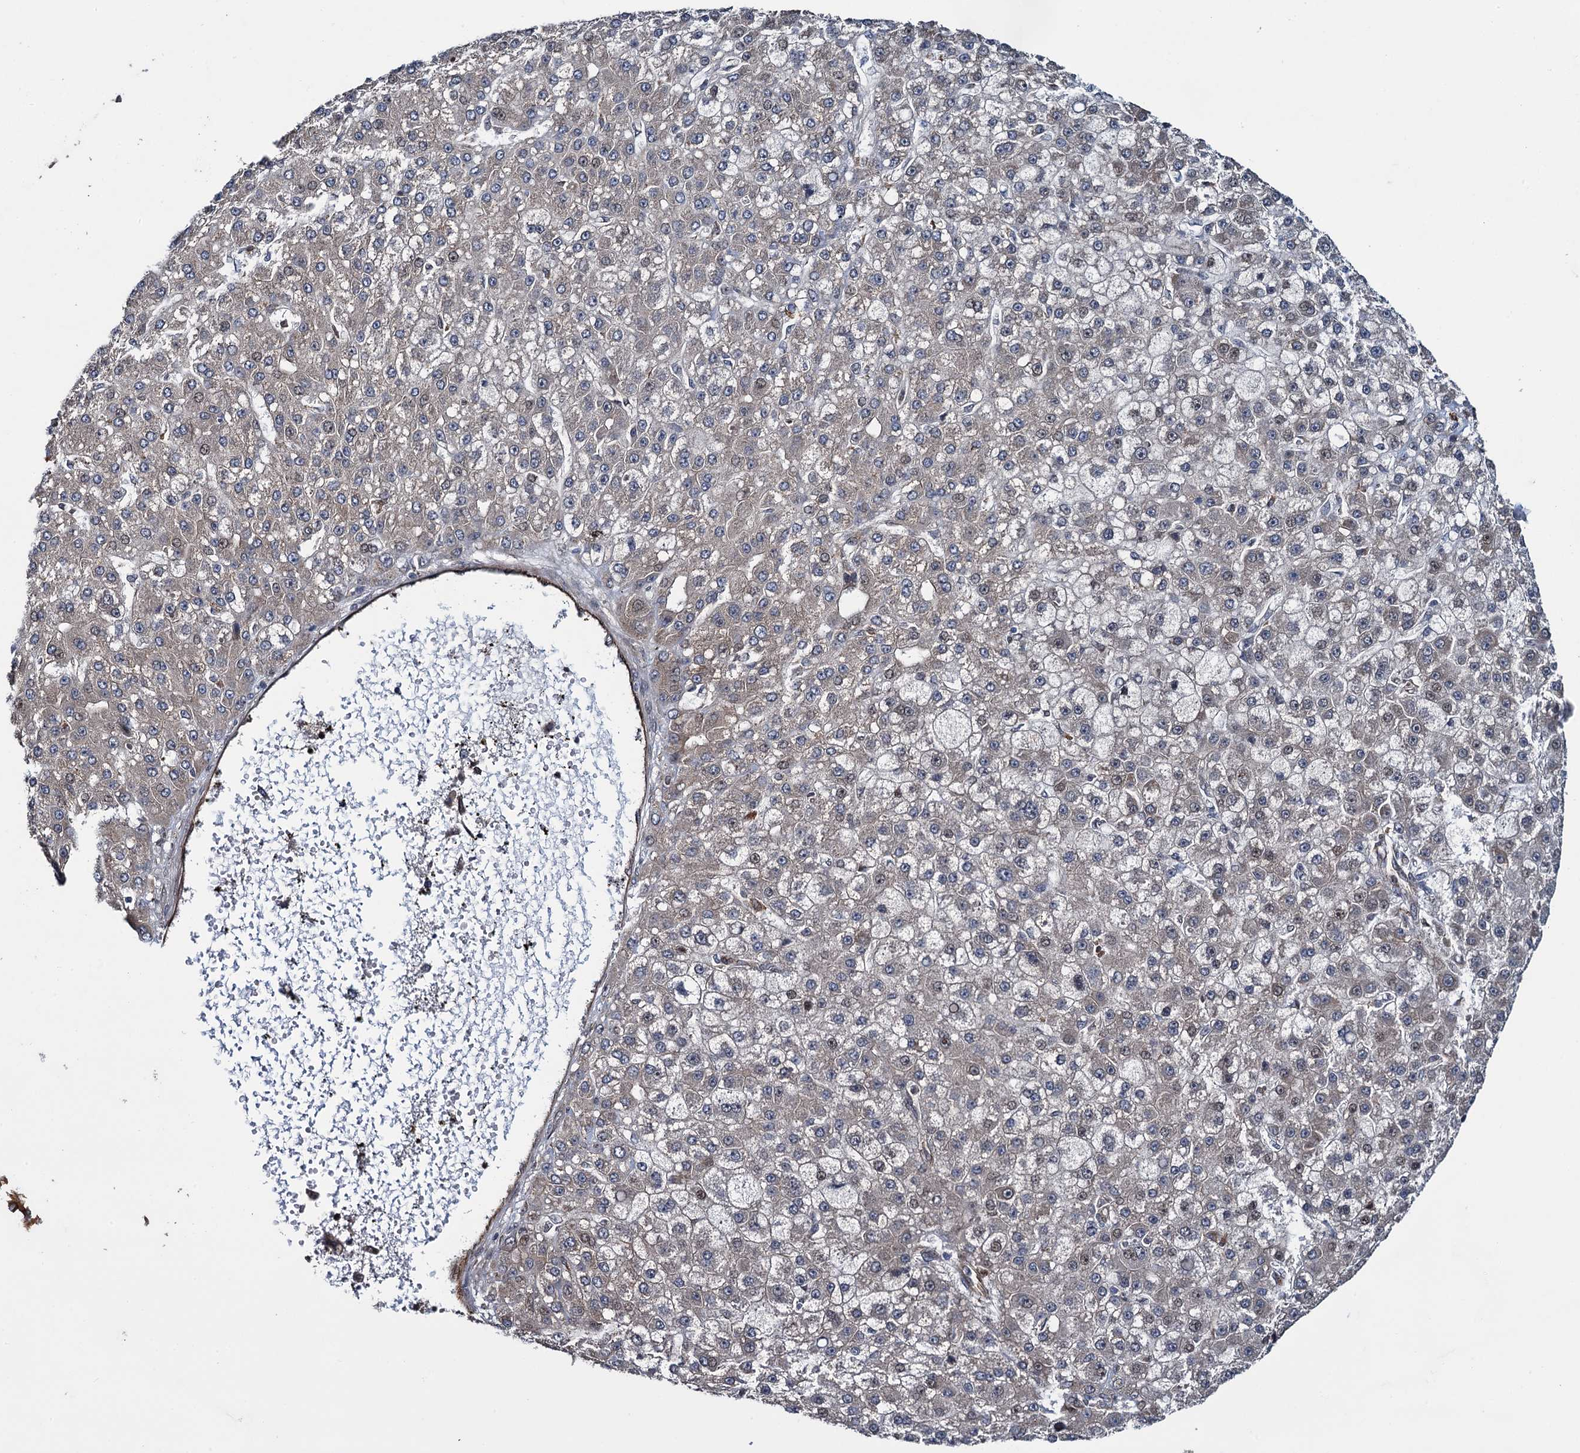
{"staining": {"intensity": "weak", "quantity": "<25%", "location": "cytoplasmic/membranous"}, "tissue": "liver cancer", "cell_type": "Tumor cells", "image_type": "cancer", "snomed": [{"axis": "morphology", "description": "Carcinoma, Hepatocellular, NOS"}, {"axis": "topography", "description": "Liver"}], "caption": "Photomicrograph shows no significant protein expression in tumor cells of hepatocellular carcinoma (liver). (IHC, brightfield microscopy, high magnification).", "gene": "EVX2", "patient": {"sex": "male", "age": 67}}